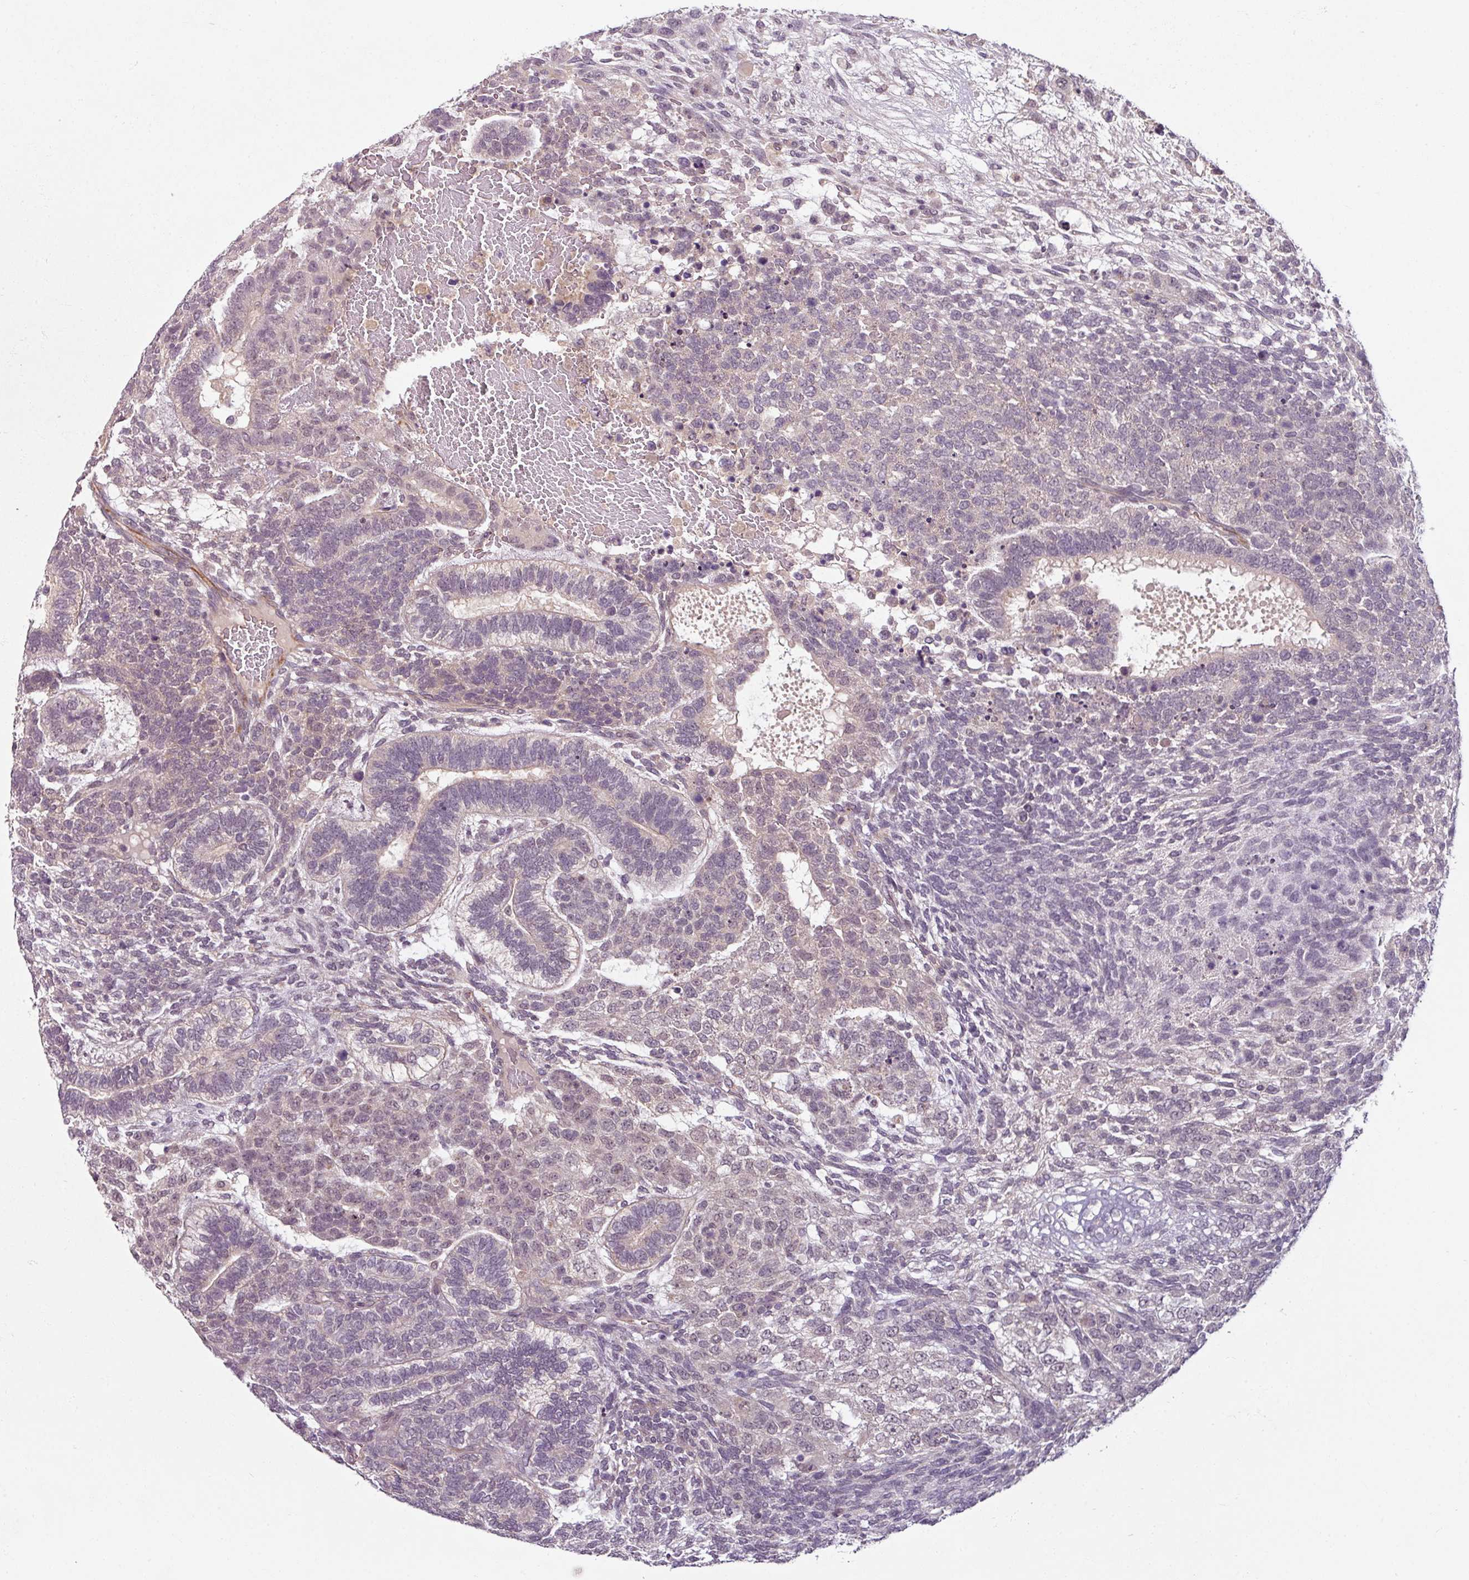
{"staining": {"intensity": "weak", "quantity": "<25%", "location": "nuclear"}, "tissue": "testis cancer", "cell_type": "Tumor cells", "image_type": "cancer", "snomed": [{"axis": "morphology", "description": "Carcinoma, Embryonal, NOS"}, {"axis": "topography", "description": "Testis"}], "caption": "The histopathology image exhibits no significant staining in tumor cells of testis cancer (embryonal carcinoma).", "gene": "UVSSA", "patient": {"sex": "male", "age": 23}}